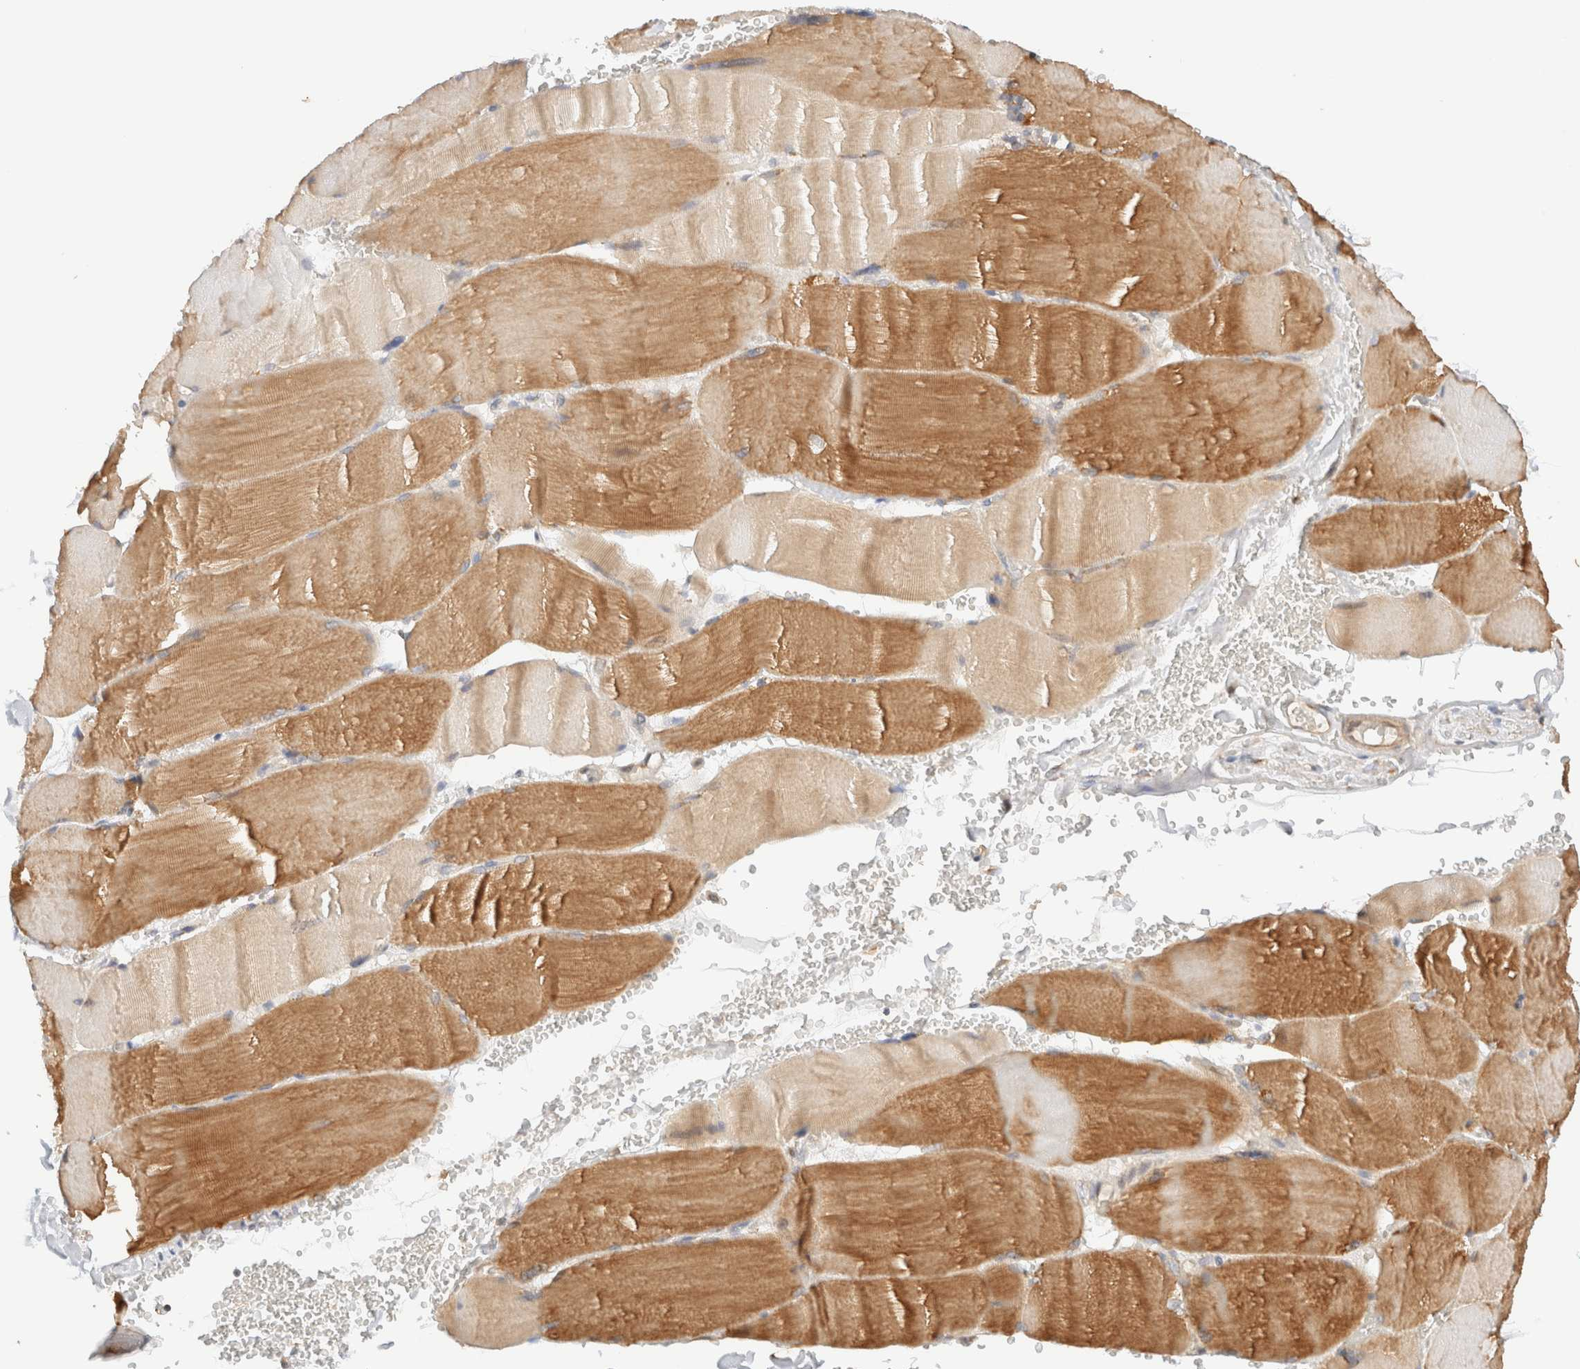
{"staining": {"intensity": "moderate", "quantity": ">75%", "location": "cytoplasmic/membranous"}, "tissue": "skeletal muscle", "cell_type": "Myocytes", "image_type": "normal", "snomed": [{"axis": "morphology", "description": "Normal tissue, NOS"}, {"axis": "topography", "description": "Skin"}, {"axis": "topography", "description": "Skeletal muscle"}], "caption": "Immunohistochemical staining of benign skeletal muscle reveals medium levels of moderate cytoplasmic/membranous staining in about >75% of myocytes. (DAB IHC with brightfield microscopy, high magnification).", "gene": "RABEP1", "patient": {"sex": "male", "age": 83}}